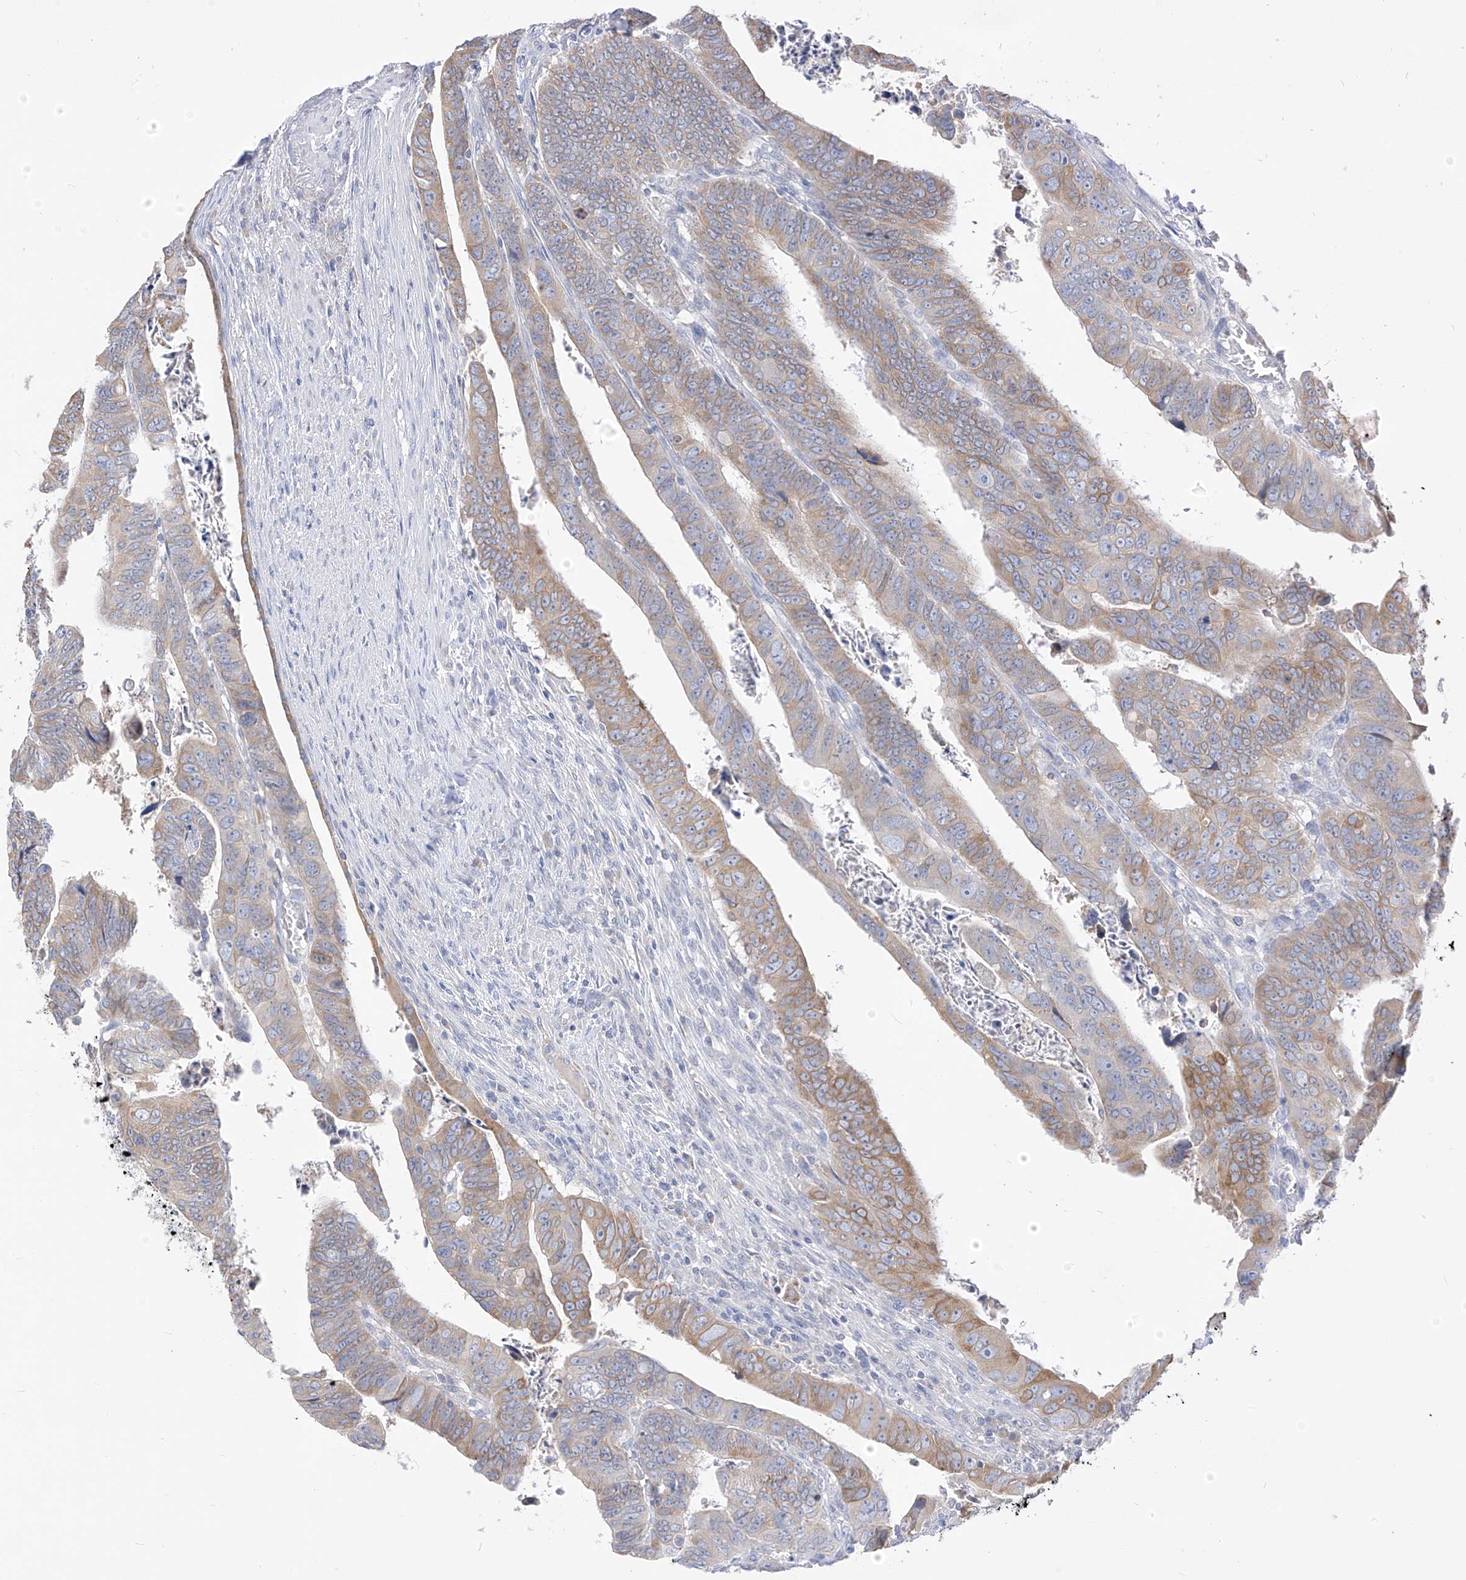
{"staining": {"intensity": "moderate", "quantity": ">75%", "location": "cytoplasmic/membranous"}, "tissue": "colorectal cancer", "cell_type": "Tumor cells", "image_type": "cancer", "snomed": [{"axis": "morphology", "description": "Normal tissue, NOS"}, {"axis": "morphology", "description": "Adenocarcinoma, NOS"}, {"axis": "topography", "description": "Rectum"}], "caption": "There is medium levels of moderate cytoplasmic/membranous expression in tumor cells of adenocarcinoma (colorectal), as demonstrated by immunohistochemical staining (brown color).", "gene": "RASA2", "patient": {"sex": "female", "age": 65}}